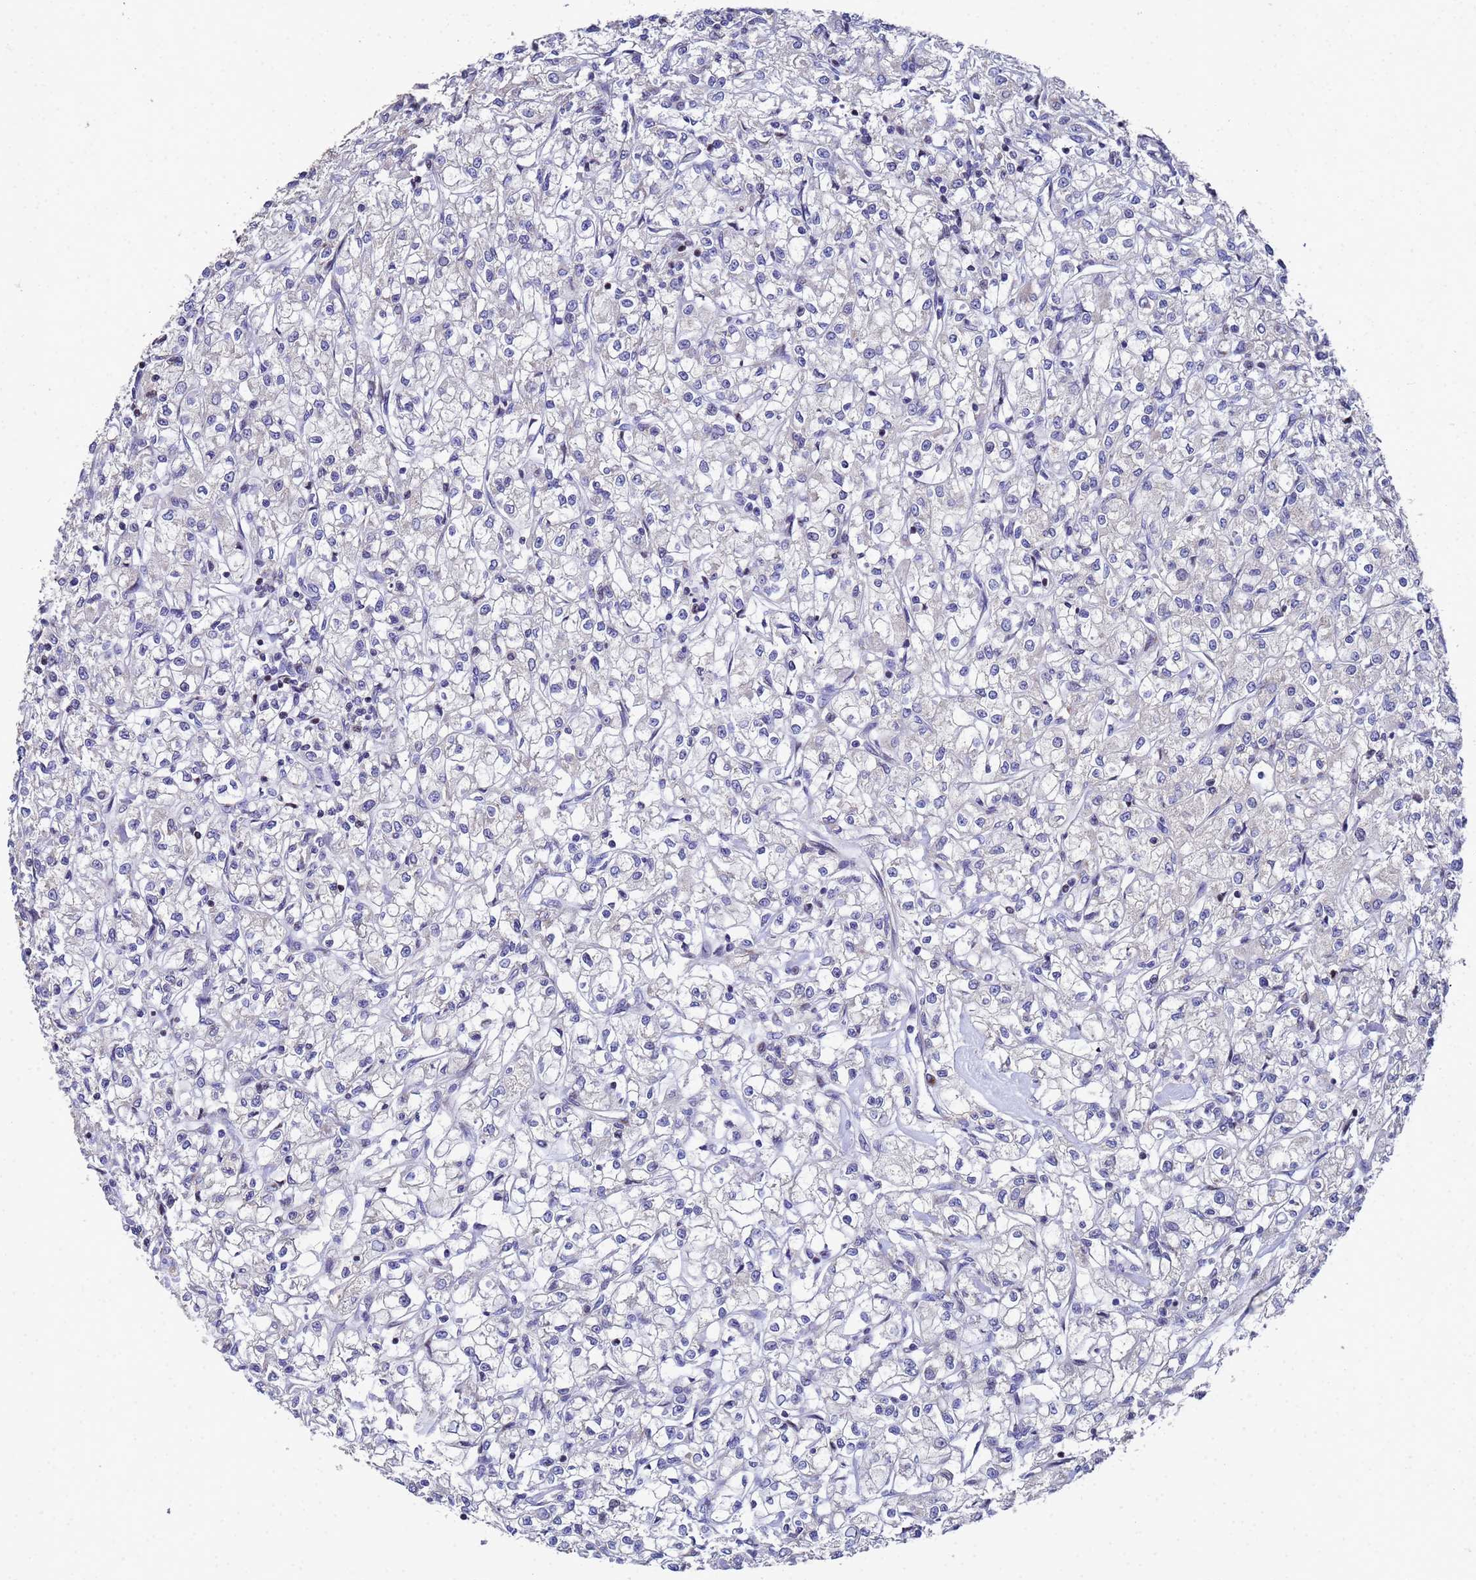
{"staining": {"intensity": "negative", "quantity": "none", "location": "none"}, "tissue": "renal cancer", "cell_type": "Tumor cells", "image_type": "cancer", "snomed": [{"axis": "morphology", "description": "Adenocarcinoma, NOS"}, {"axis": "topography", "description": "Kidney"}], "caption": "Renal adenocarcinoma was stained to show a protein in brown. There is no significant positivity in tumor cells.", "gene": "NSUN6", "patient": {"sex": "female", "age": 59}}